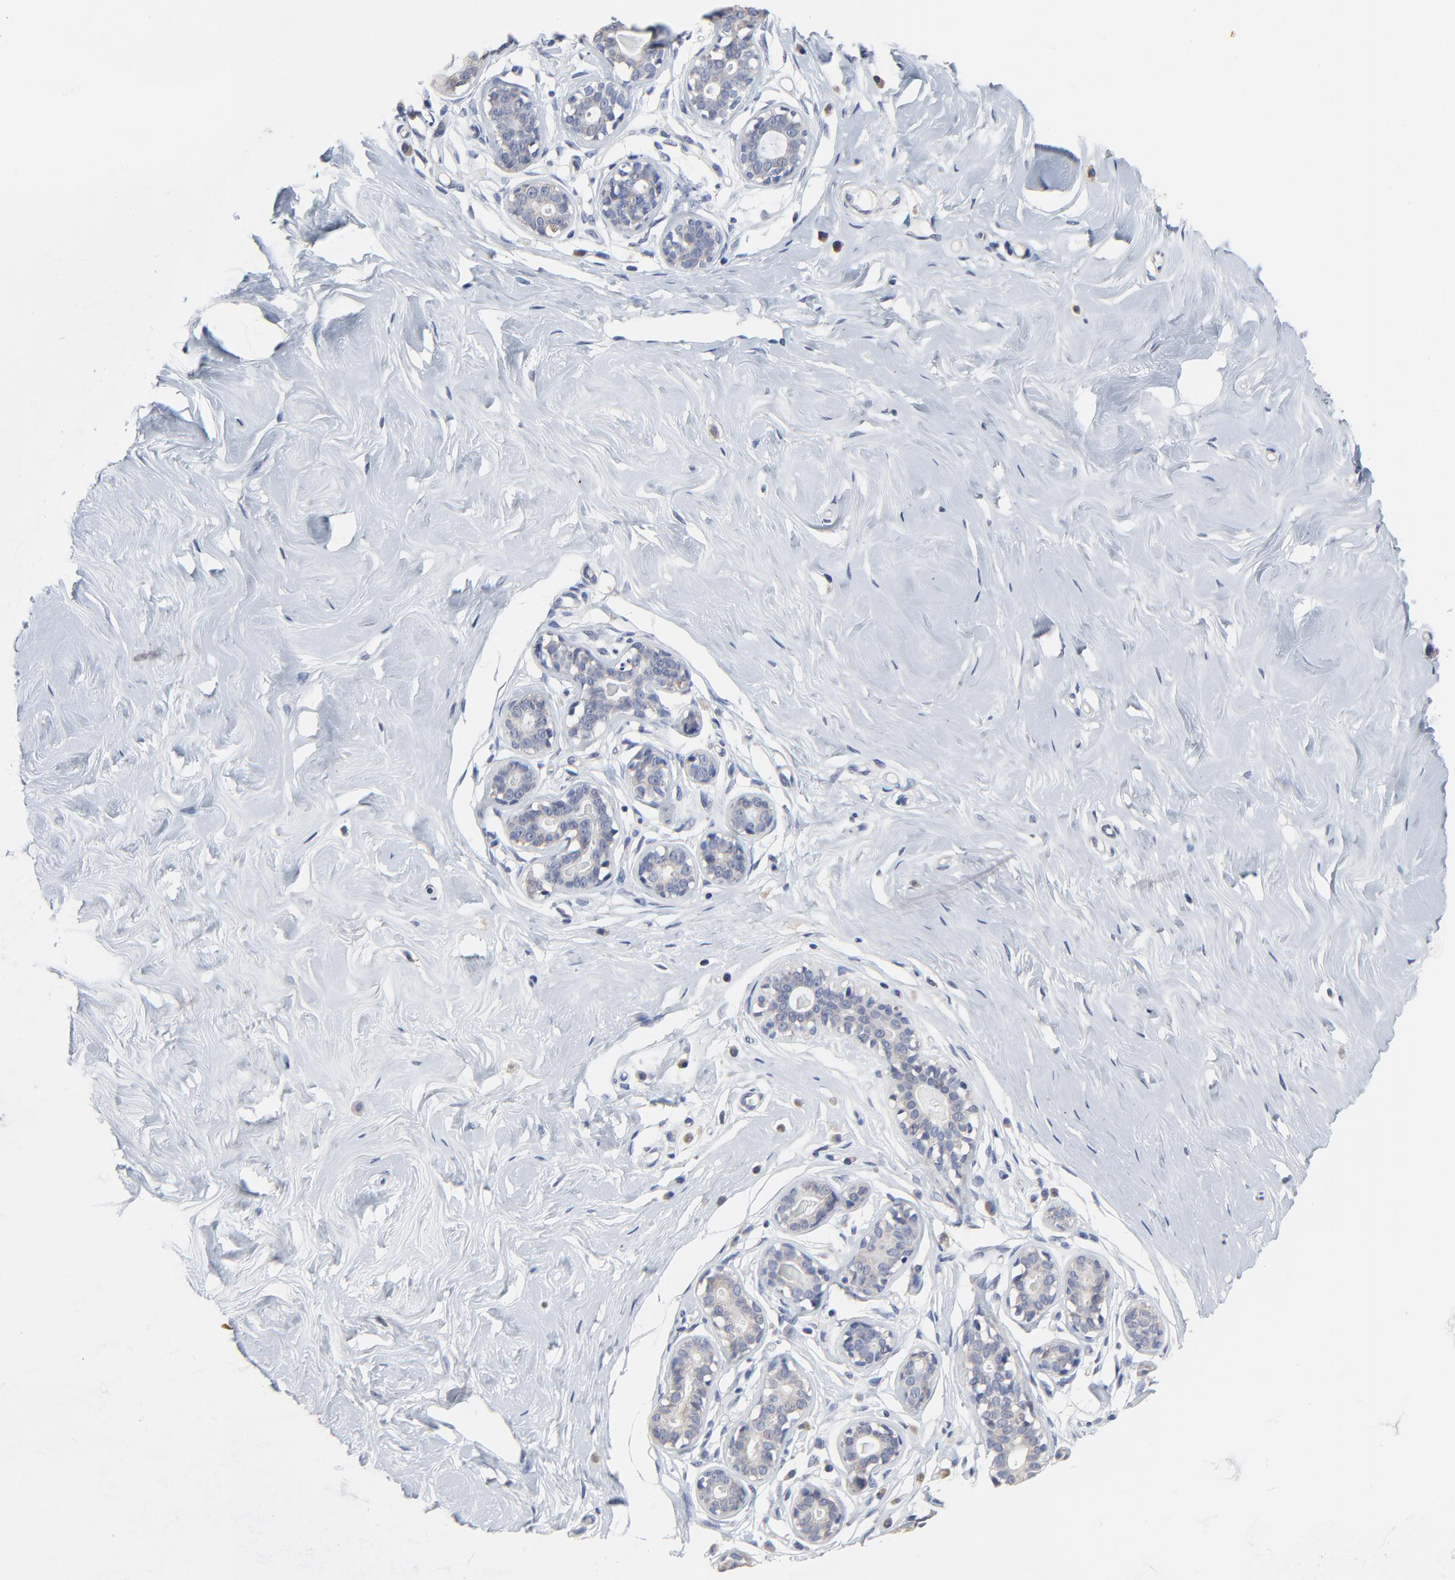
{"staining": {"intensity": "negative", "quantity": "none", "location": "none"}, "tissue": "breast", "cell_type": "Adipocytes", "image_type": "normal", "snomed": [{"axis": "morphology", "description": "Normal tissue, NOS"}, {"axis": "topography", "description": "Breast"}], "caption": "IHC photomicrograph of normal breast: breast stained with DAB (3,3'-diaminobenzidine) displays no significant protein expression in adipocytes.", "gene": "DHRSX", "patient": {"sex": "female", "age": 23}}